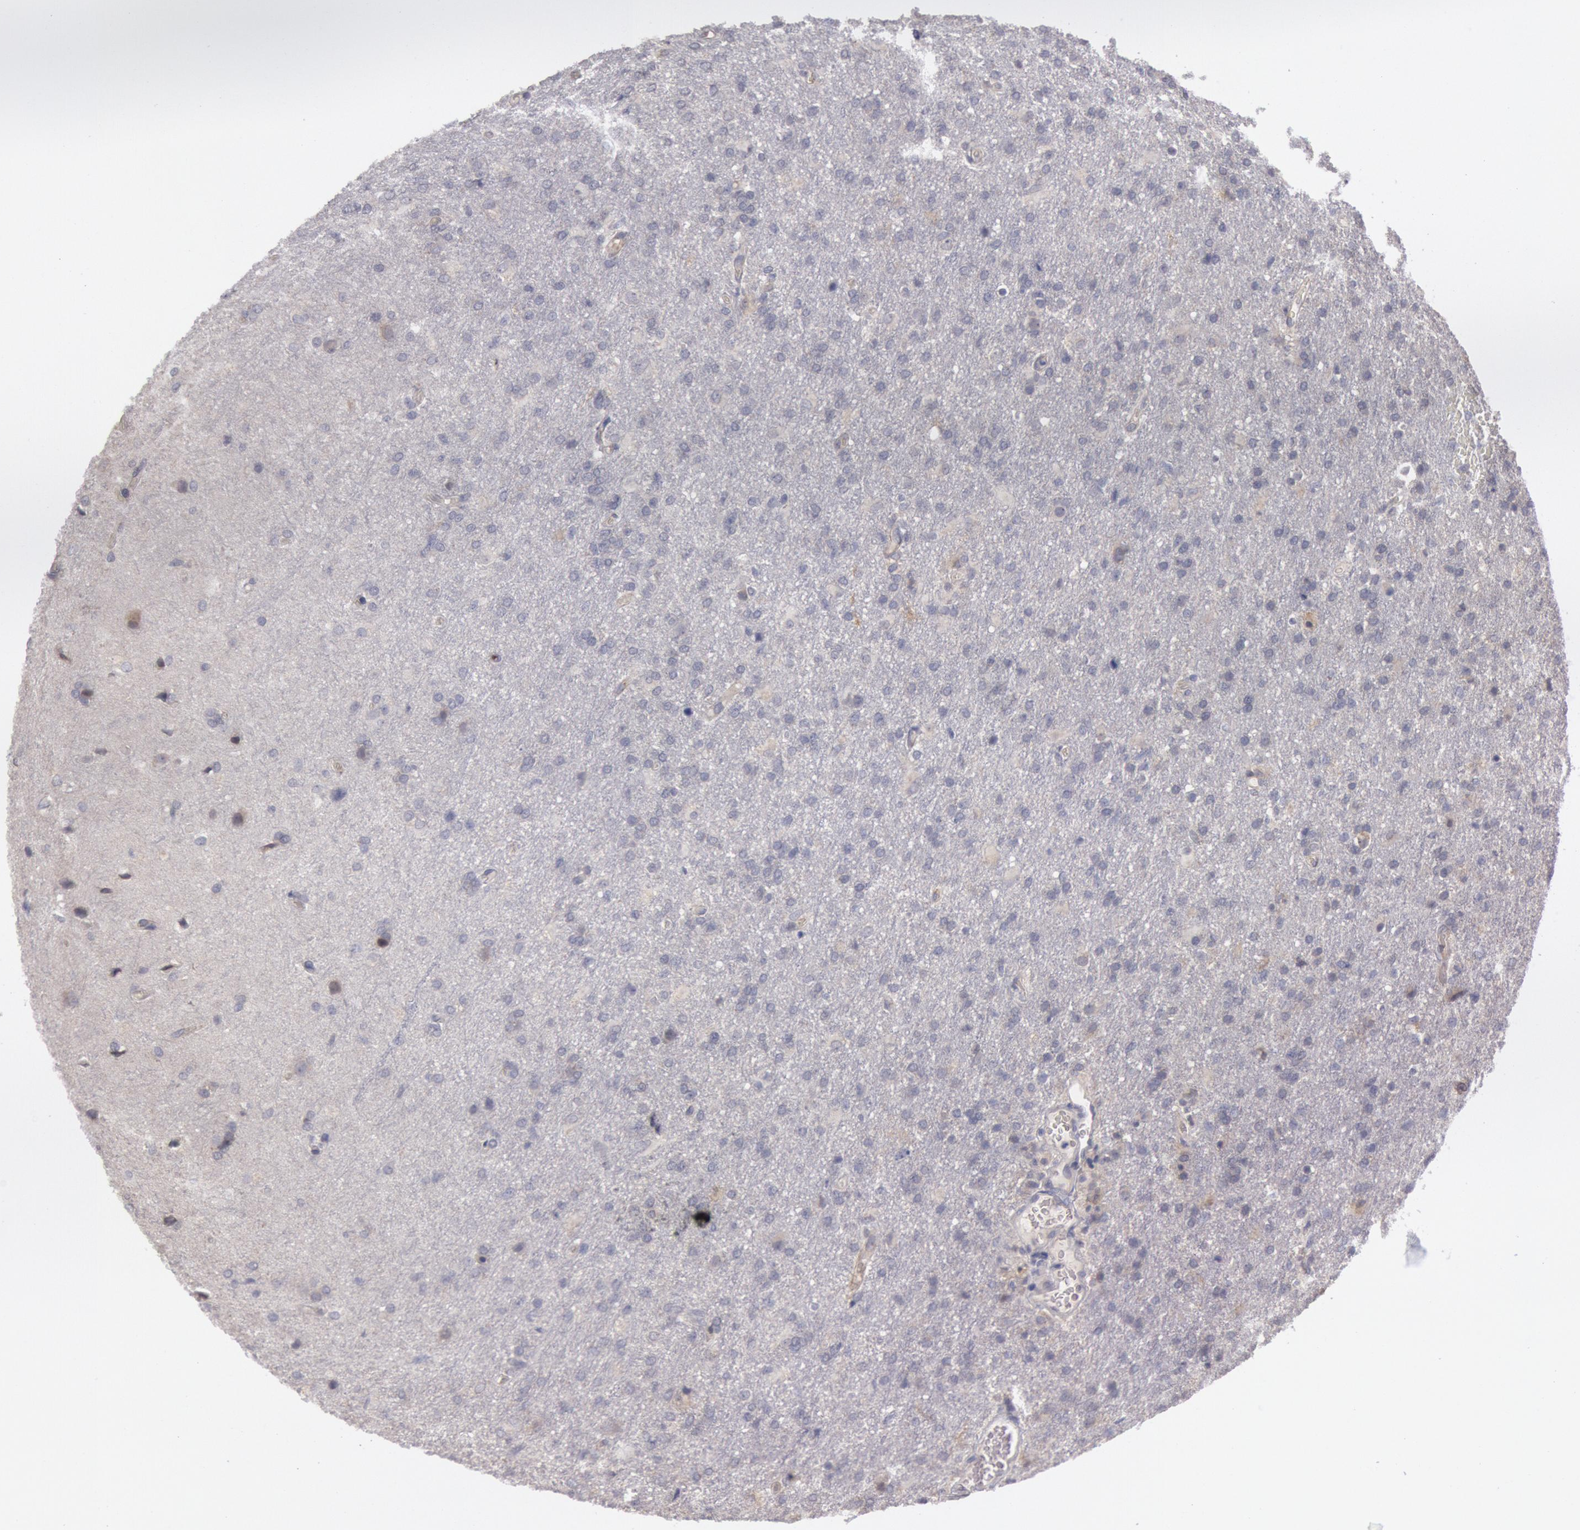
{"staining": {"intensity": "negative", "quantity": "none", "location": "none"}, "tissue": "glioma", "cell_type": "Tumor cells", "image_type": "cancer", "snomed": [{"axis": "morphology", "description": "Glioma, malignant, High grade"}, {"axis": "topography", "description": "Brain"}], "caption": "Immunohistochemical staining of human glioma demonstrates no significant staining in tumor cells.", "gene": "JOSD1", "patient": {"sex": "male", "age": 68}}